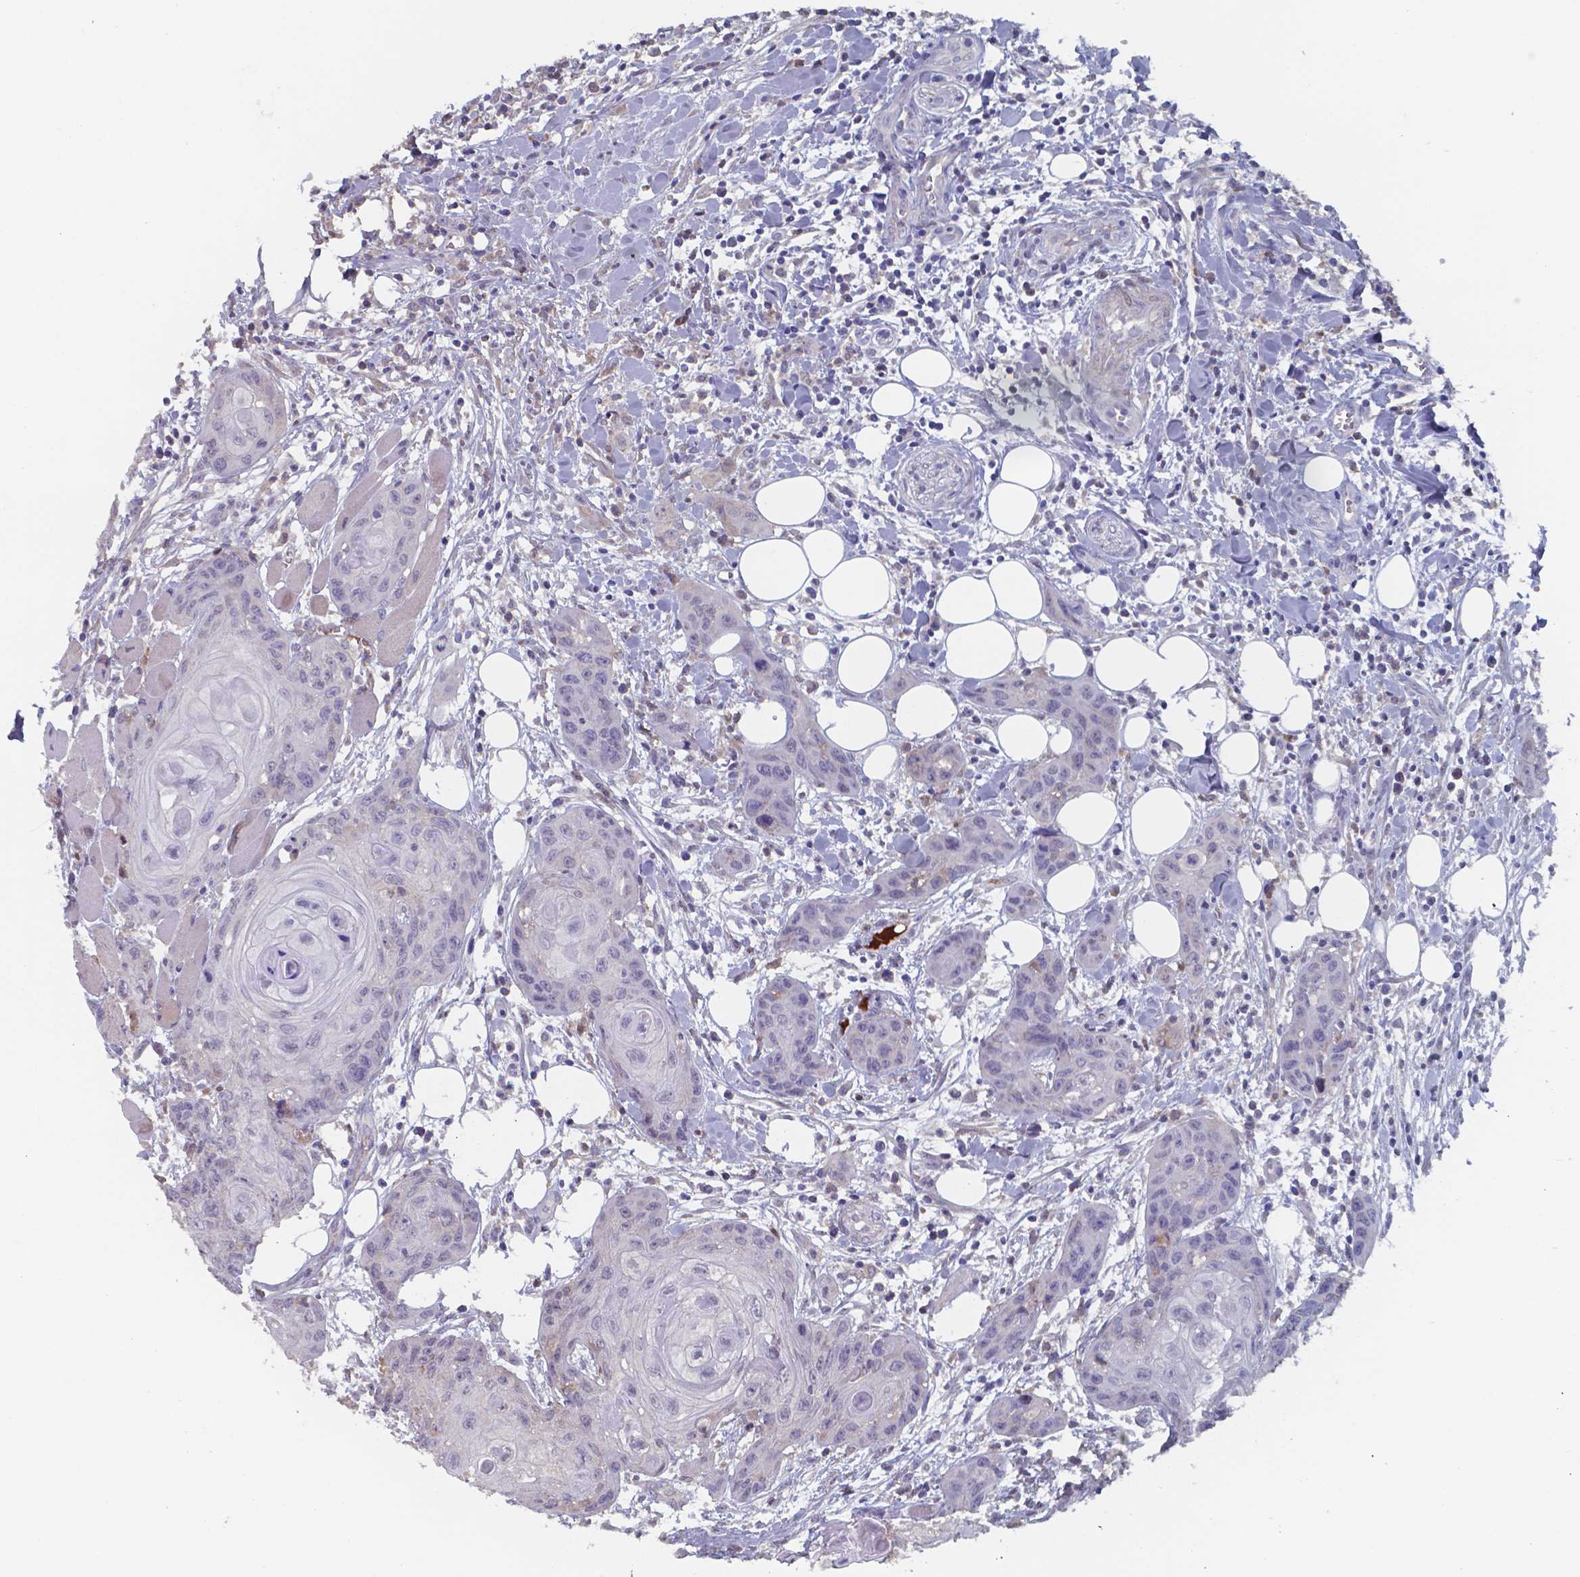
{"staining": {"intensity": "negative", "quantity": "none", "location": "none"}, "tissue": "head and neck cancer", "cell_type": "Tumor cells", "image_type": "cancer", "snomed": [{"axis": "morphology", "description": "Squamous cell carcinoma, NOS"}, {"axis": "topography", "description": "Oral tissue"}, {"axis": "topography", "description": "Head-Neck"}], "caption": "Immunohistochemistry (IHC) histopathology image of neoplastic tissue: squamous cell carcinoma (head and neck) stained with DAB displays no significant protein staining in tumor cells.", "gene": "BTBD17", "patient": {"sex": "male", "age": 58}}